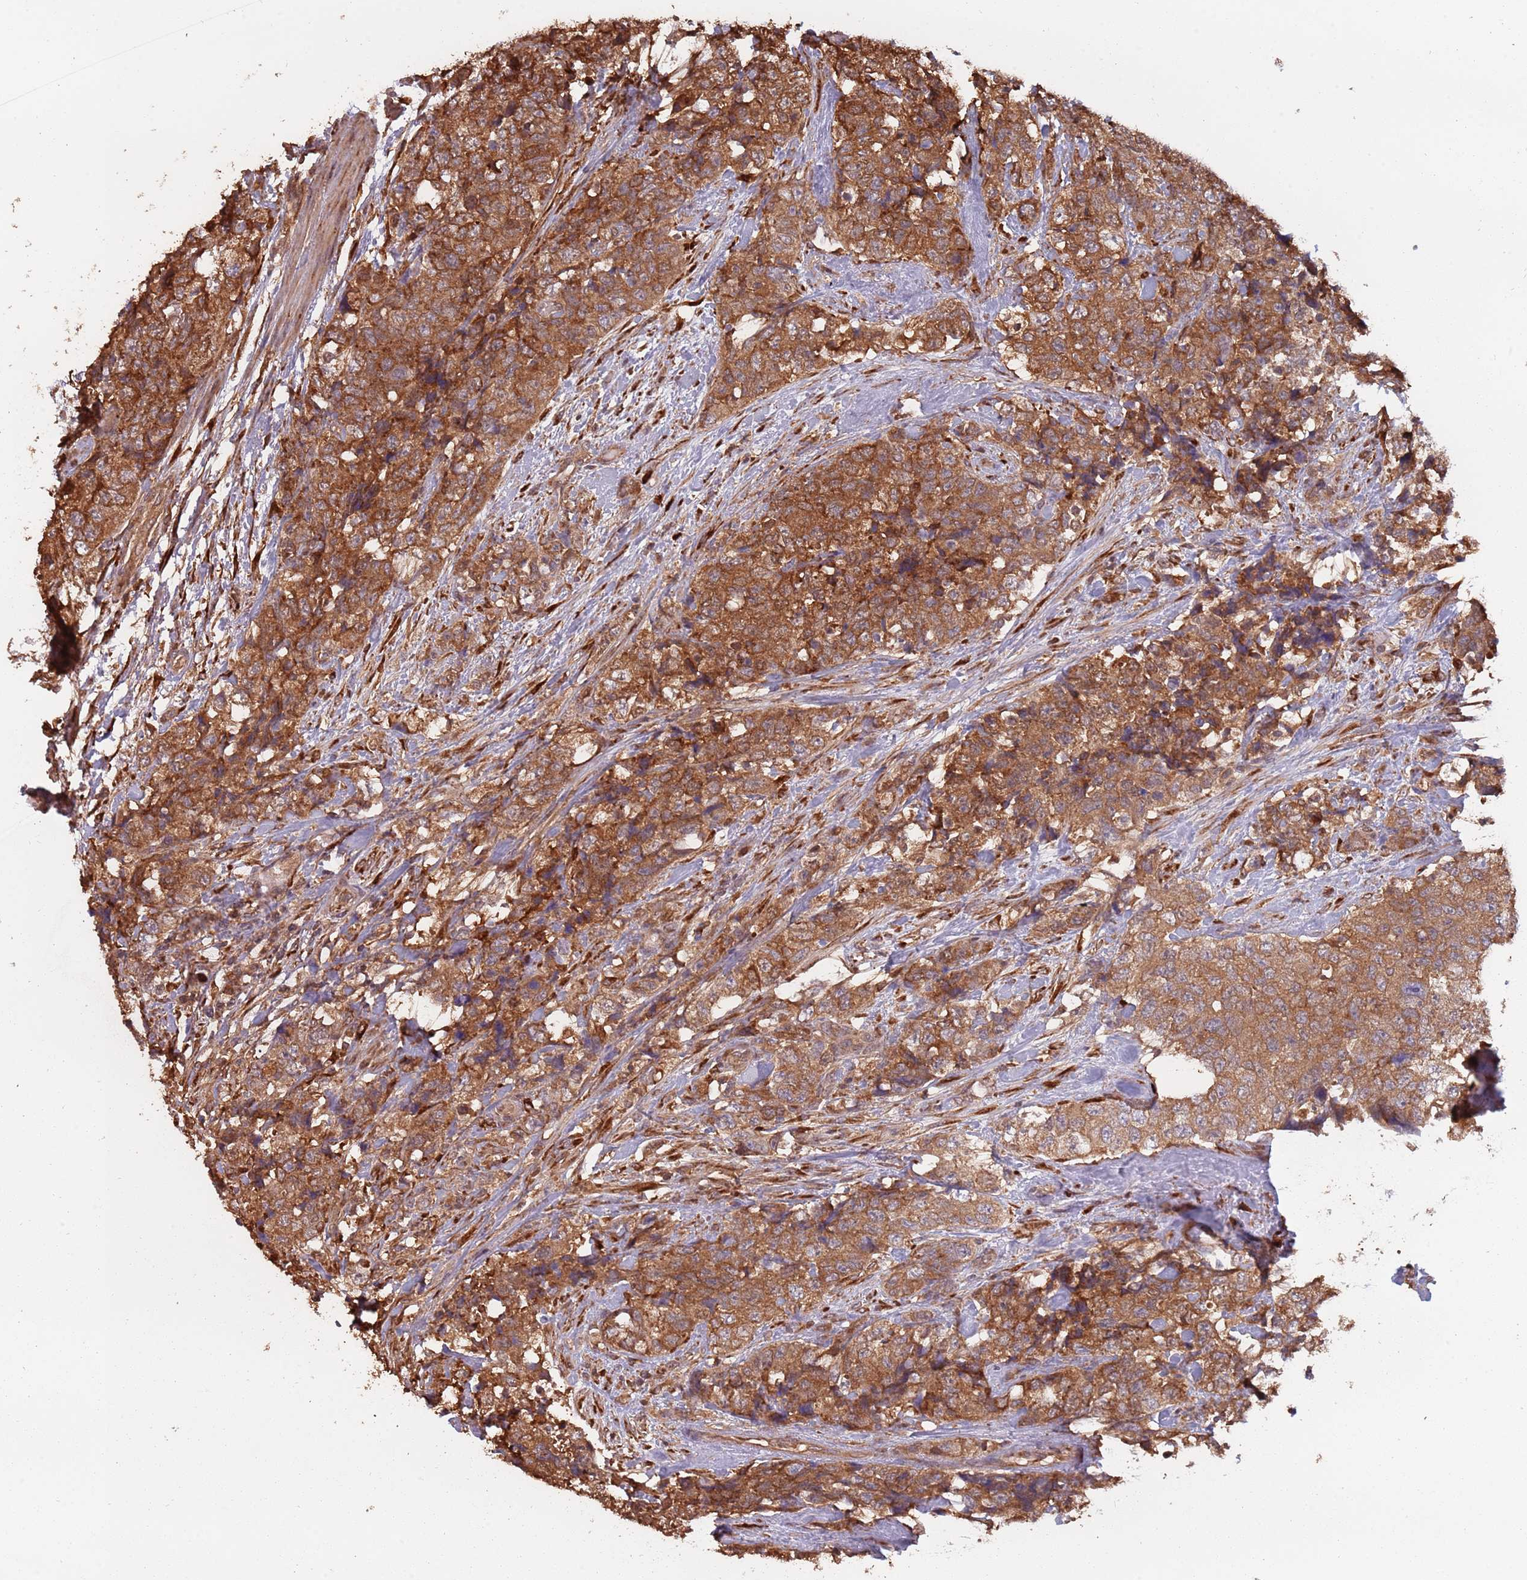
{"staining": {"intensity": "strong", "quantity": ">75%", "location": "cytoplasmic/membranous"}, "tissue": "urothelial cancer", "cell_type": "Tumor cells", "image_type": "cancer", "snomed": [{"axis": "morphology", "description": "Urothelial carcinoma, High grade"}, {"axis": "topography", "description": "Urinary bladder"}], "caption": "The immunohistochemical stain labels strong cytoplasmic/membranous expression in tumor cells of urothelial cancer tissue.", "gene": "COG4", "patient": {"sex": "female", "age": 78}}